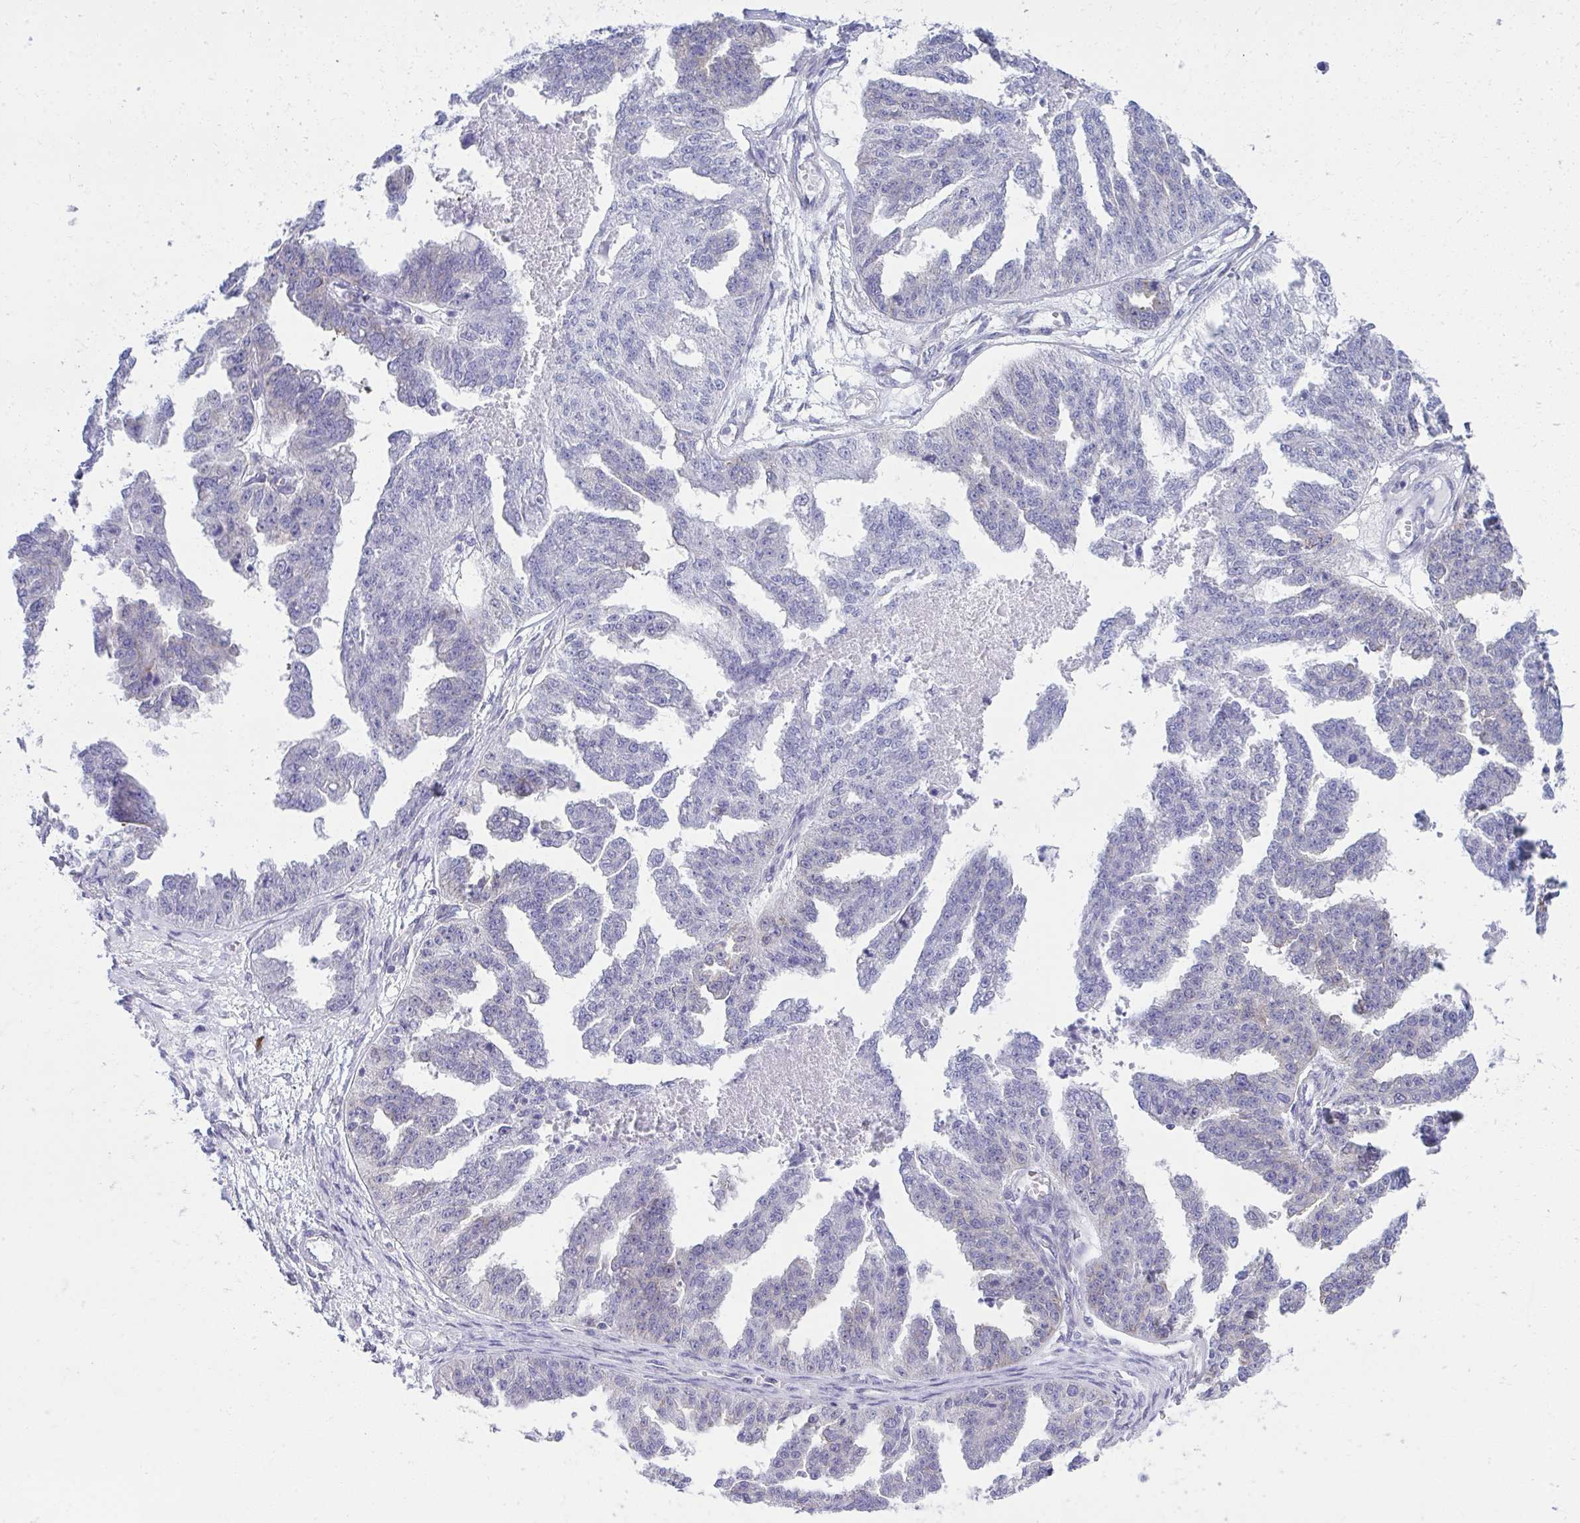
{"staining": {"intensity": "negative", "quantity": "none", "location": "none"}, "tissue": "ovarian cancer", "cell_type": "Tumor cells", "image_type": "cancer", "snomed": [{"axis": "morphology", "description": "Cystadenocarcinoma, serous, NOS"}, {"axis": "topography", "description": "Ovary"}], "caption": "DAB (3,3'-diaminobenzidine) immunohistochemical staining of ovarian serous cystadenocarcinoma demonstrates no significant positivity in tumor cells. (DAB (3,3'-diaminobenzidine) immunohistochemistry (IHC) with hematoxylin counter stain).", "gene": "PUS7L", "patient": {"sex": "female", "age": 58}}